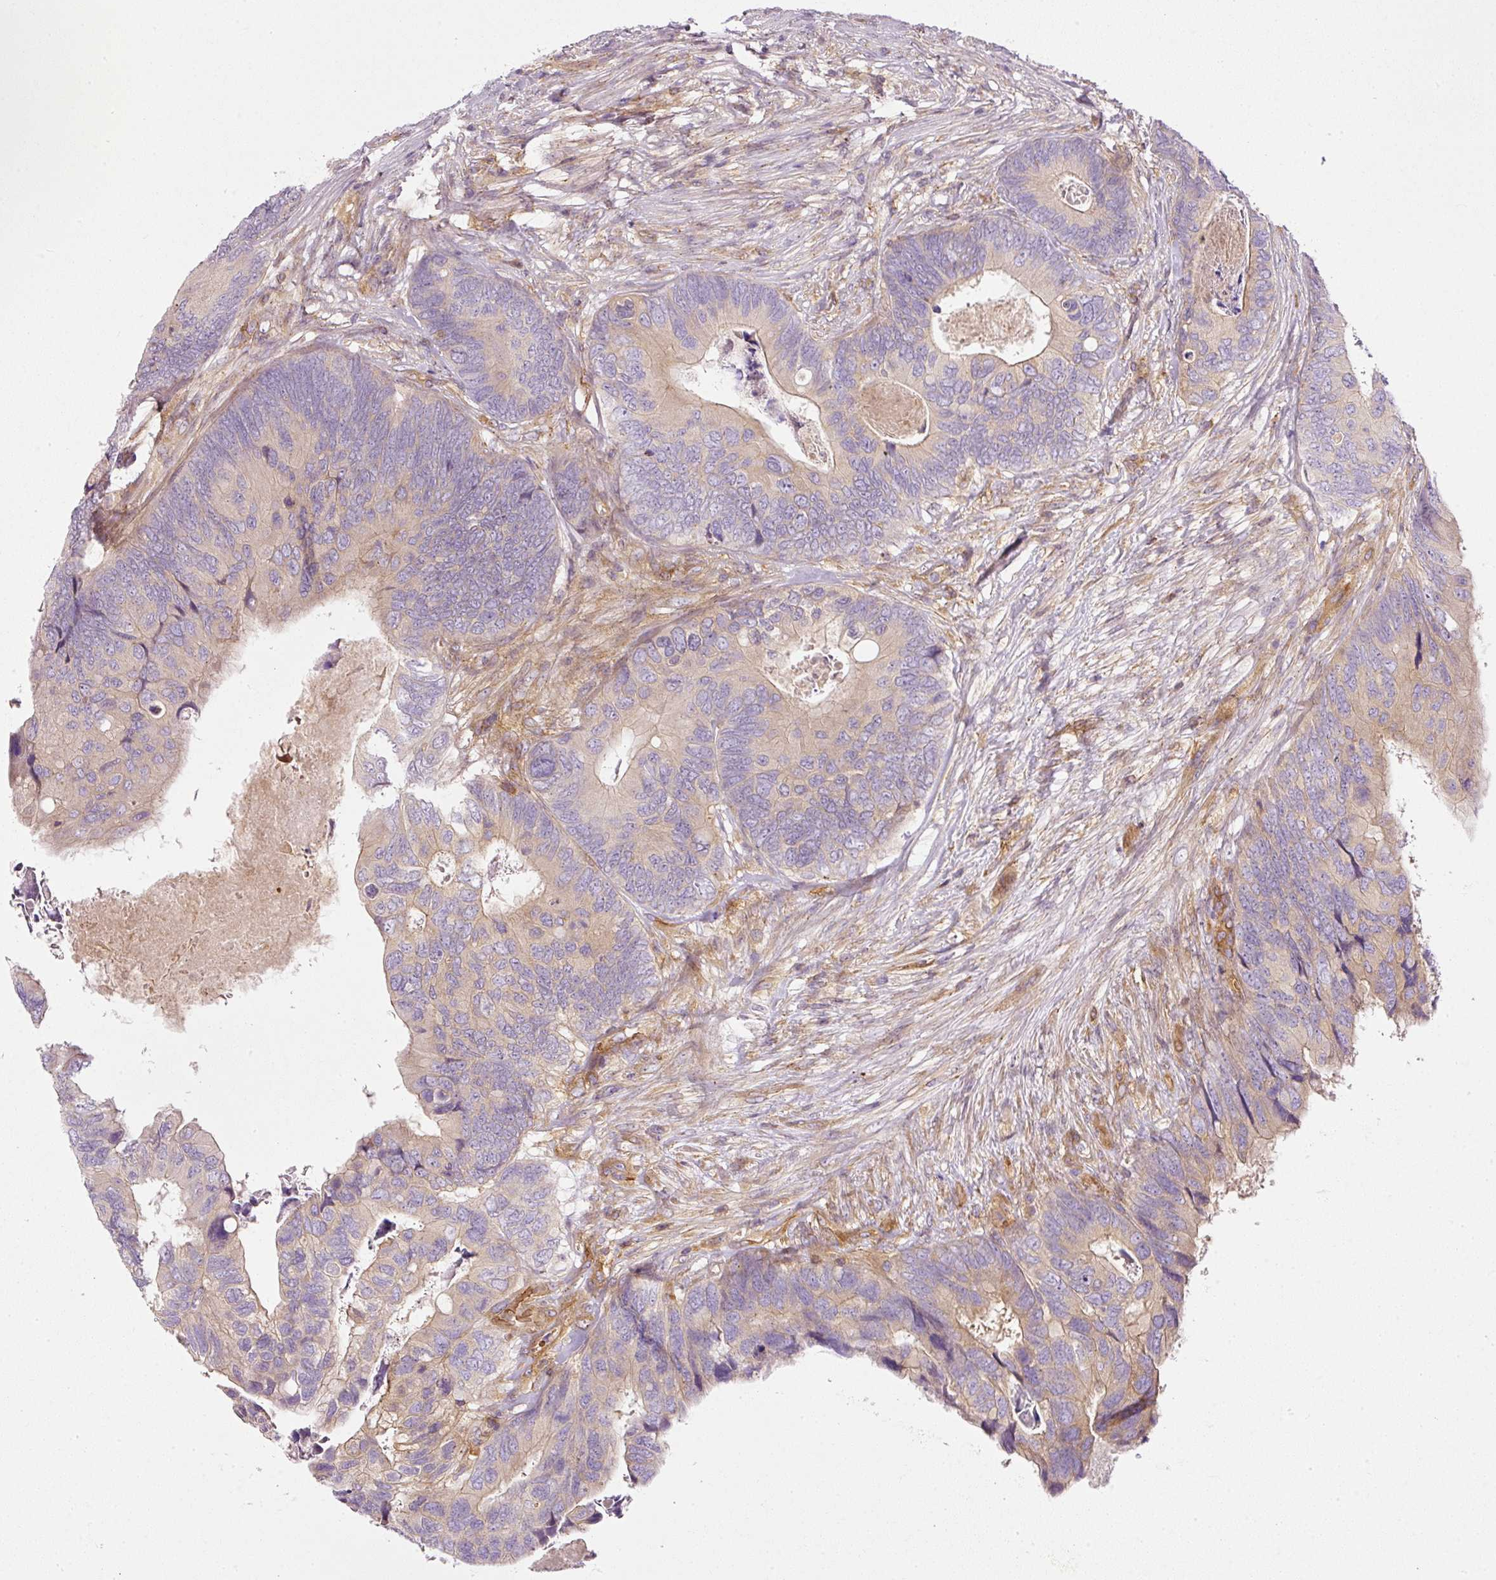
{"staining": {"intensity": "weak", "quantity": "<25%", "location": "cytoplasmic/membranous"}, "tissue": "colorectal cancer", "cell_type": "Tumor cells", "image_type": "cancer", "snomed": [{"axis": "morphology", "description": "Adenocarcinoma, NOS"}, {"axis": "topography", "description": "Colon"}], "caption": "High magnification brightfield microscopy of adenocarcinoma (colorectal) stained with DAB (3,3'-diaminobenzidine) (brown) and counterstained with hematoxylin (blue): tumor cells show no significant staining.", "gene": "TBC1D2B", "patient": {"sex": "female", "age": 67}}